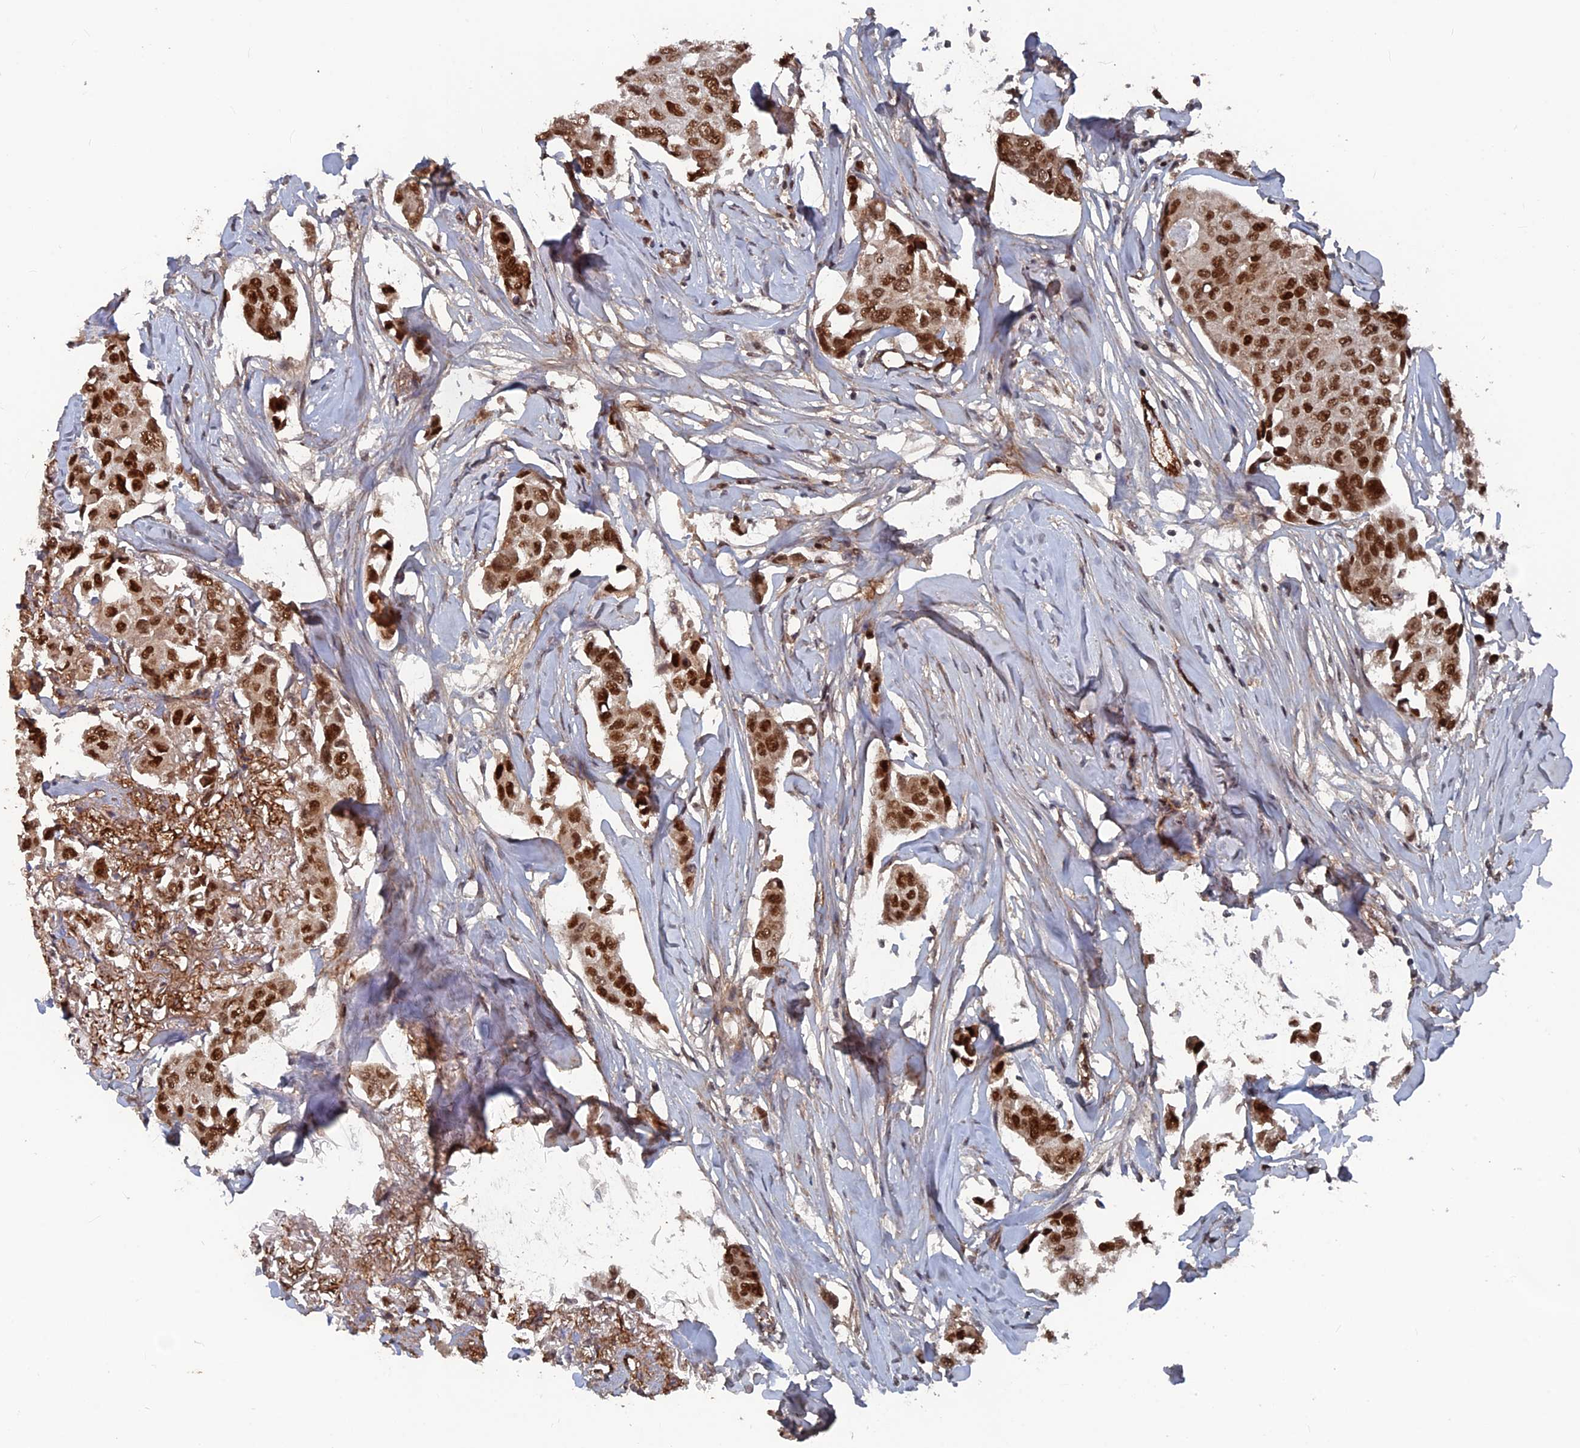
{"staining": {"intensity": "strong", "quantity": ">75%", "location": "nuclear"}, "tissue": "breast cancer", "cell_type": "Tumor cells", "image_type": "cancer", "snomed": [{"axis": "morphology", "description": "Duct carcinoma"}, {"axis": "topography", "description": "Breast"}], "caption": "Immunohistochemistry staining of infiltrating ductal carcinoma (breast), which exhibits high levels of strong nuclear expression in about >75% of tumor cells indicating strong nuclear protein staining. The staining was performed using DAB (3,3'-diaminobenzidine) (brown) for protein detection and nuclei were counterstained in hematoxylin (blue).", "gene": "SH3D21", "patient": {"sex": "female", "age": 80}}